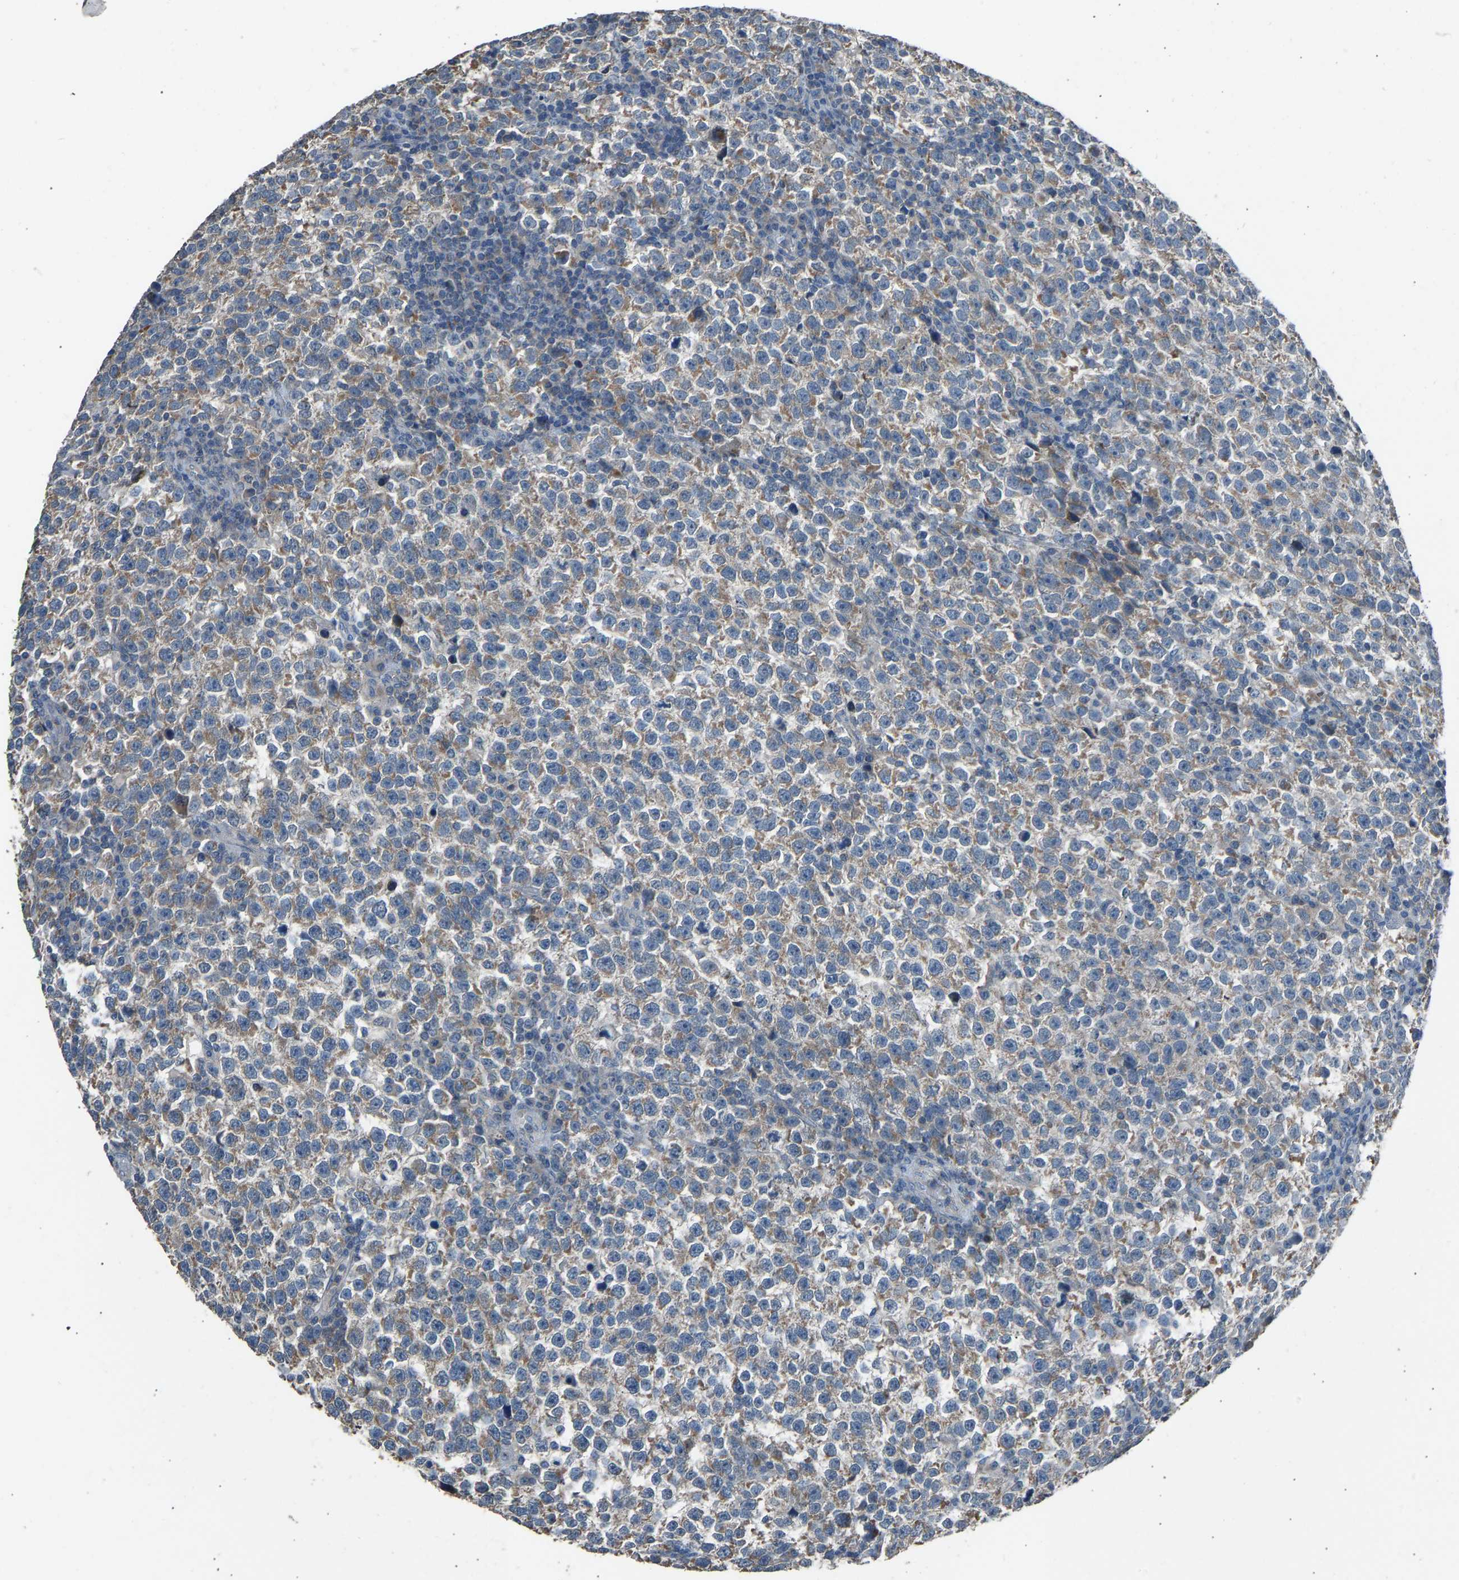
{"staining": {"intensity": "moderate", "quantity": ">75%", "location": "cytoplasmic/membranous"}, "tissue": "testis cancer", "cell_type": "Tumor cells", "image_type": "cancer", "snomed": [{"axis": "morphology", "description": "Normal tissue, NOS"}, {"axis": "morphology", "description": "Seminoma, NOS"}, {"axis": "topography", "description": "Testis"}], "caption": "Testis cancer tissue displays moderate cytoplasmic/membranous positivity in about >75% of tumor cells", "gene": "TGFBR3", "patient": {"sex": "male", "age": 43}}